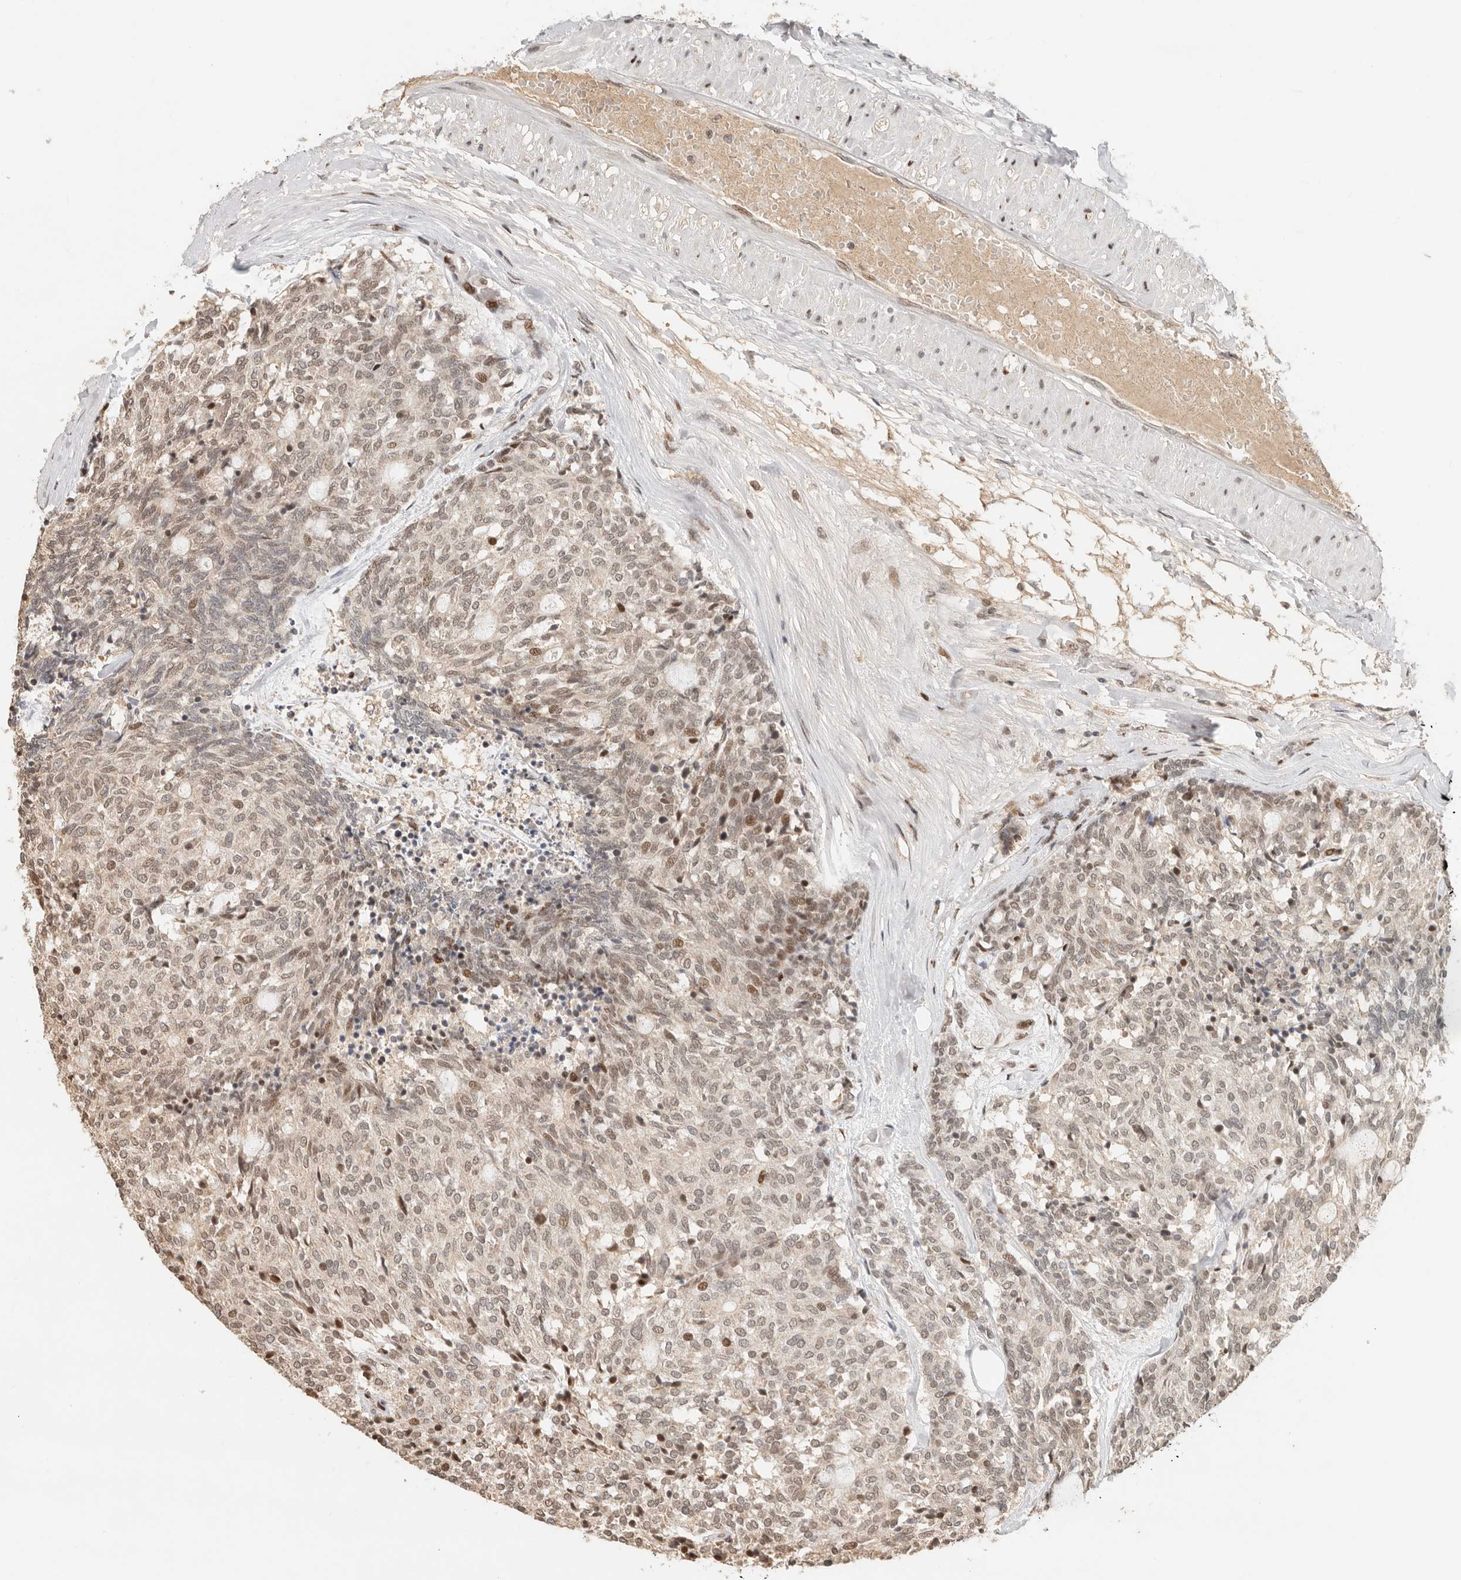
{"staining": {"intensity": "moderate", "quantity": "<25%", "location": "nuclear"}, "tissue": "carcinoid", "cell_type": "Tumor cells", "image_type": "cancer", "snomed": [{"axis": "morphology", "description": "Carcinoid, malignant, NOS"}, {"axis": "topography", "description": "Pancreas"}], "caption": "Immunohistochemistry (DAB) staining of human carcinoid displays moderate nuclear protein positivity in approximately <25% of tumor cells.", "gene": "NPAS2", "patient": {"sex": "female", "age": 54}}